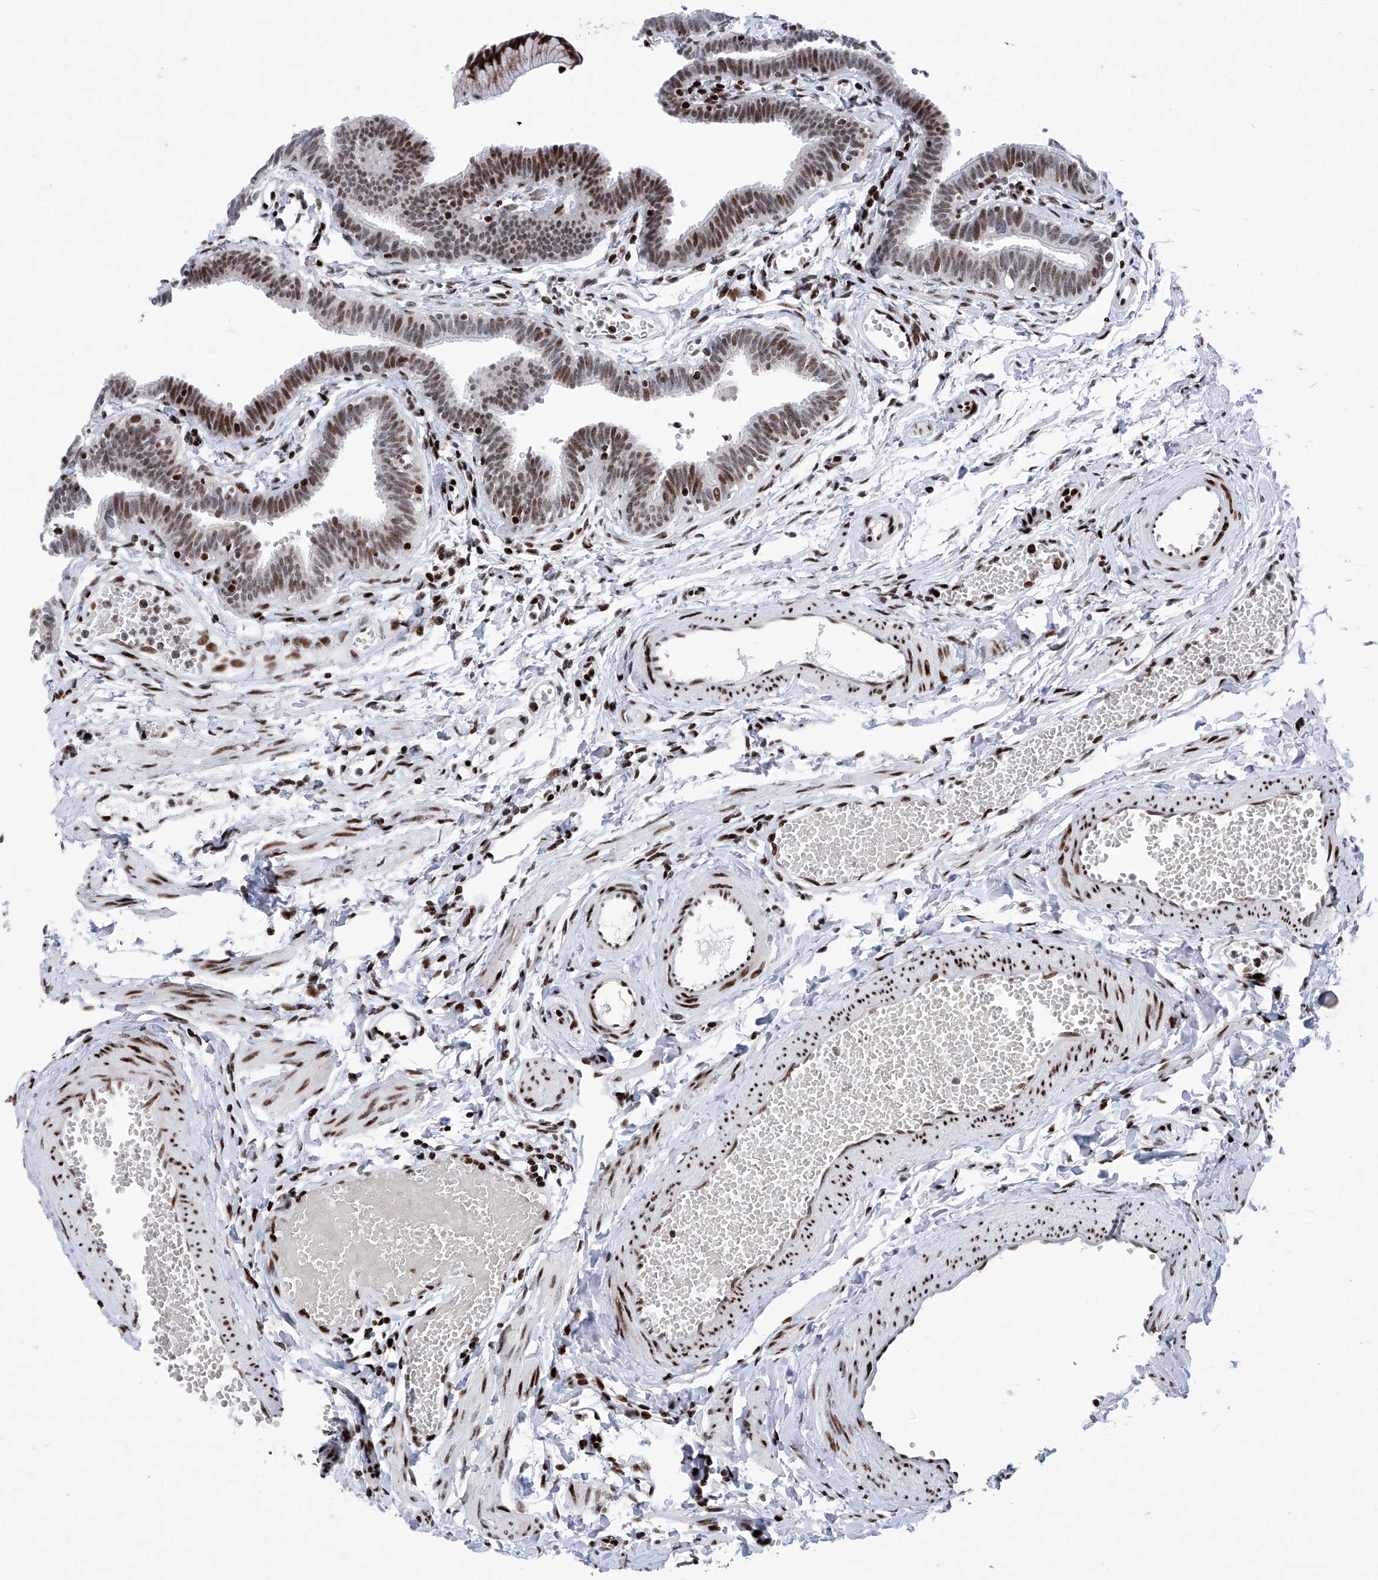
{"staining": {"intensity": "strong", "quantity": ">75%", "location": "nuclear"}, "tissue": "fallopian tube", "cell_type": "Glandular cells", "image_type": "normal", "snomed": [{"axis": "morphology", "description": "Normal tissue, NOS"}, {"axis": "topography", "description": "Fallopian tube"}, {"axis": "topography", "description": "Ovary"}], "caption": "Immunohistochemical staining of unremarkable fallopian tube displays high levels of strong nuclear expression in approximately >75% of glandular cells. The staining was performed using DAB (3,3'-diaminobenzidine) to visualize the protein expression in brown, while the nuclei were stained in blue with hematoxylin (Magnification: 20x).", "gene": "HEY2", "patient": {"sex": "female", "age": 23}}